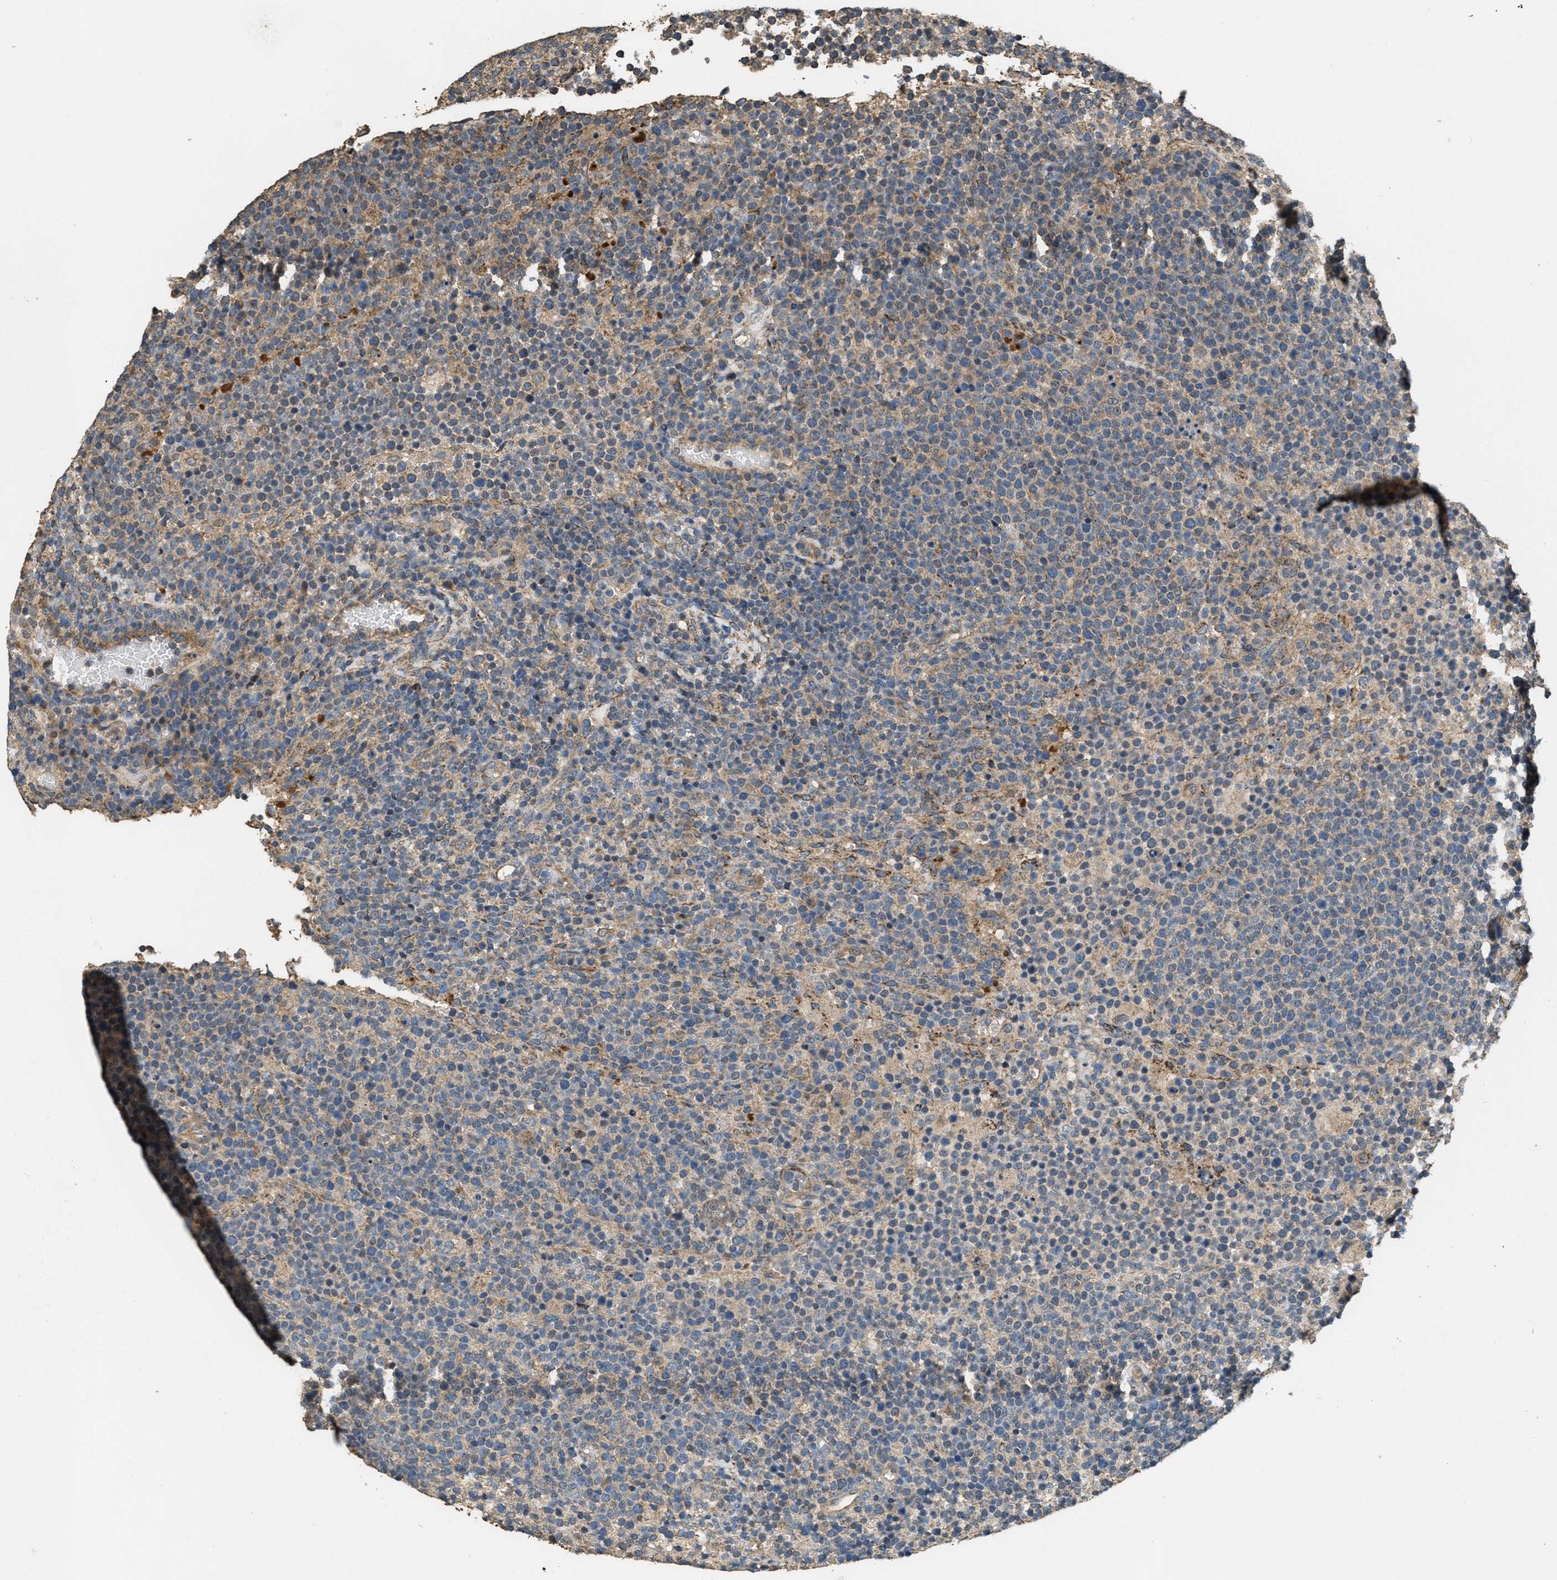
{"staining": {"intensity": "weak", "quantity": "25%-75%", "location": "cytoplasmic/membranous"}, "tissue": "lymphoma", "cell_type": "Tumor cells", "image_type": "cancer", "snomed": [{"axis": "morphology", "description": "Malignant lymphoma, non-Hodgkin's type, High grade"}, {"axis": "topography", "description": "Lymph node"}], "caption": "Immunohistochemical staining of malignant lymphoma, non-Hodgkin's type (high-grade) reveals weak cytoplasmic/membranous protein staining in about 25%-75% of tumor cells.", "gene": "THBS2", "patient": {"sex": "male", "age": 61}}